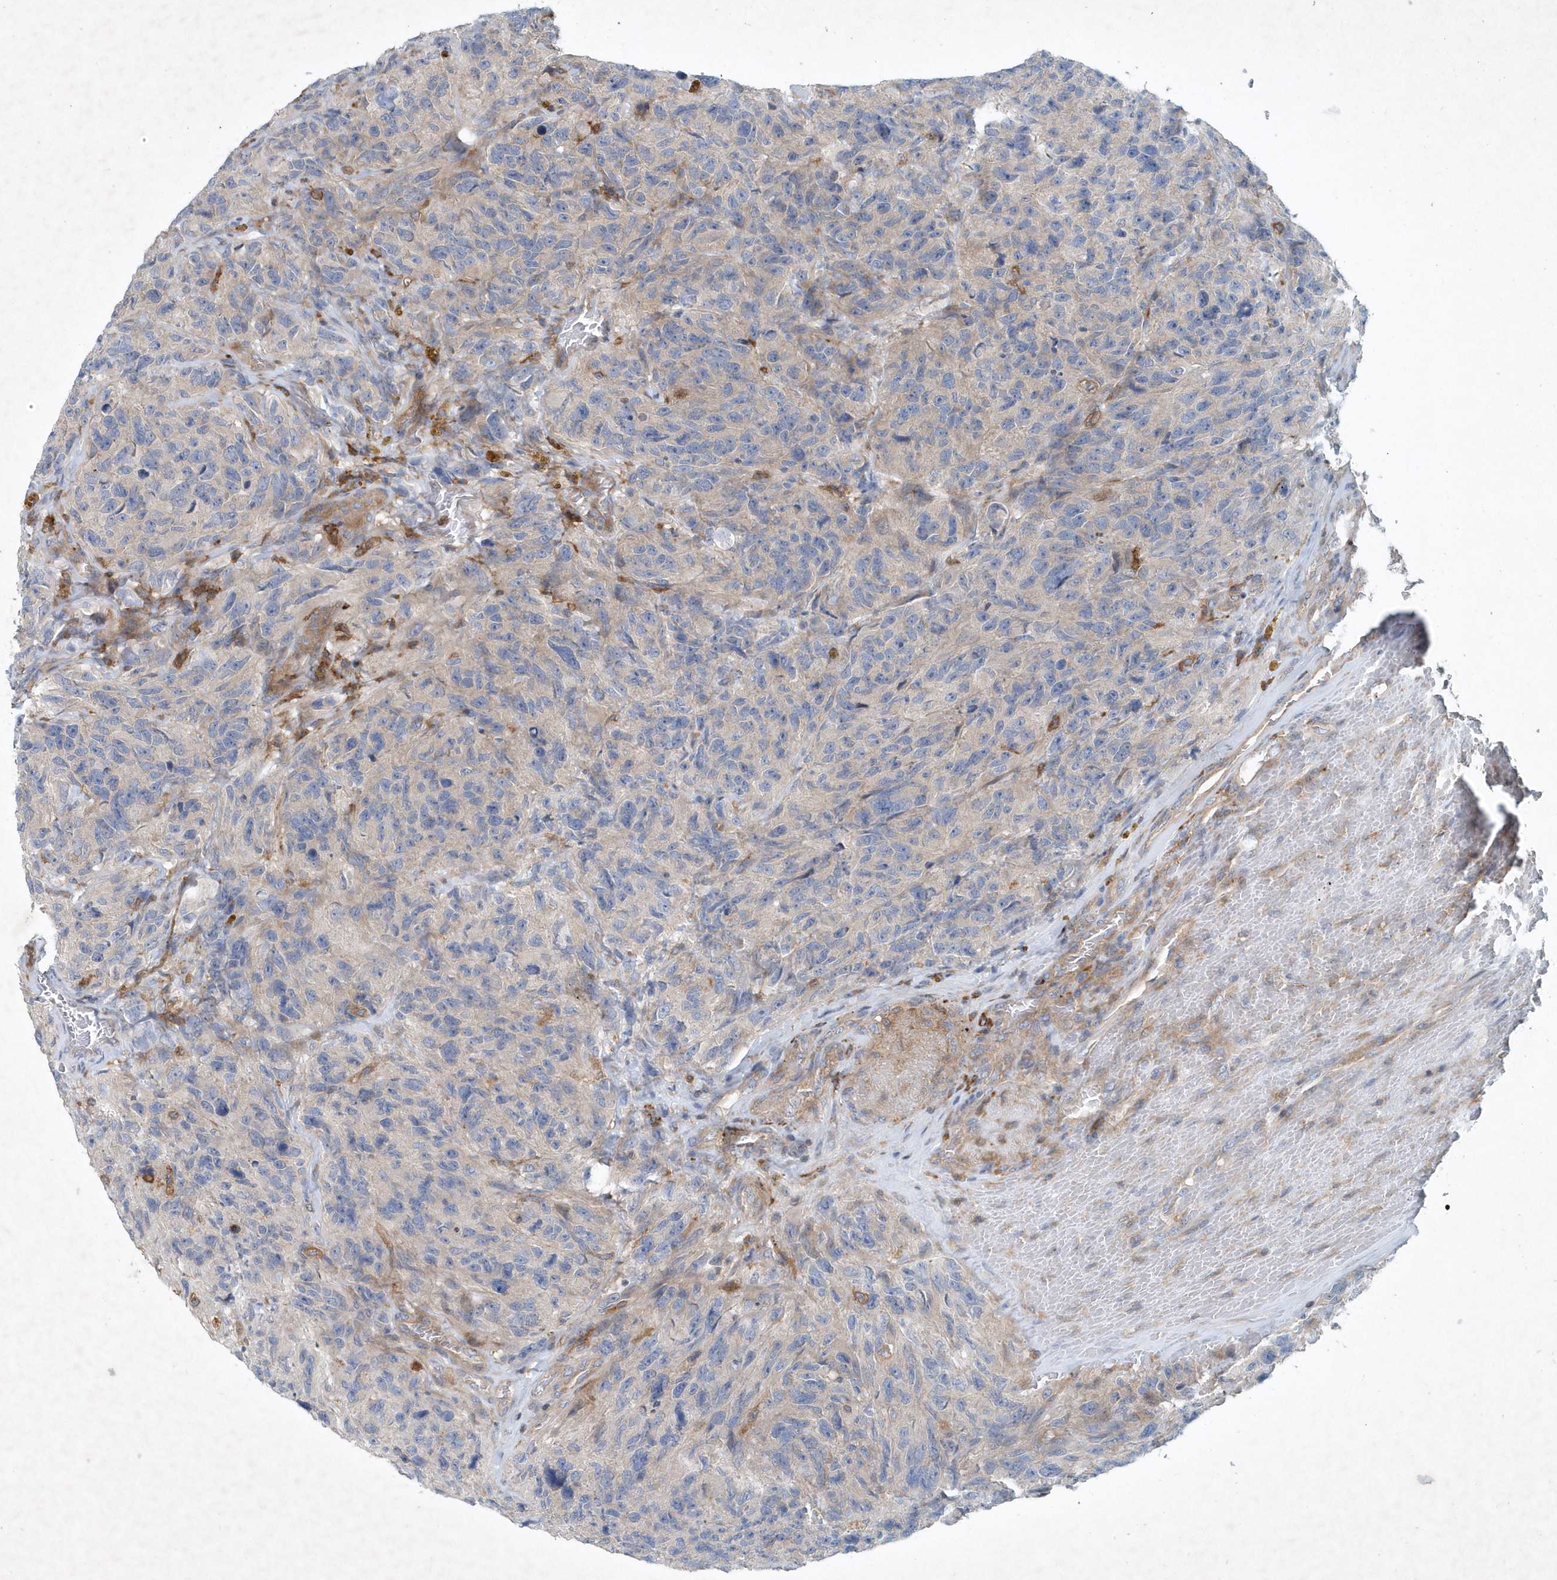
{"staining": {"intensity": "negative", "quantity": "none", "location": "none"}, "tissue": "glioma", "cell_type": "Tumor cells", "image_type": "cancer", "snomed": [{"axis": "morphology", "description": "Glioma, malignant, High grade"}, {"axis": "topography", "description": "Brain"}], "caption": "There is no significant staining in tumor cells of malignant glioma (high-grade). Brightfield microscopy of immunohistochemistry stained with DAB (3,3'-diaminobenzidine) (brown) and hematoxylin (blue), captured at high magnification.", "gene": "P2RY10", "patient": {"sex": "male", "age": 69}}